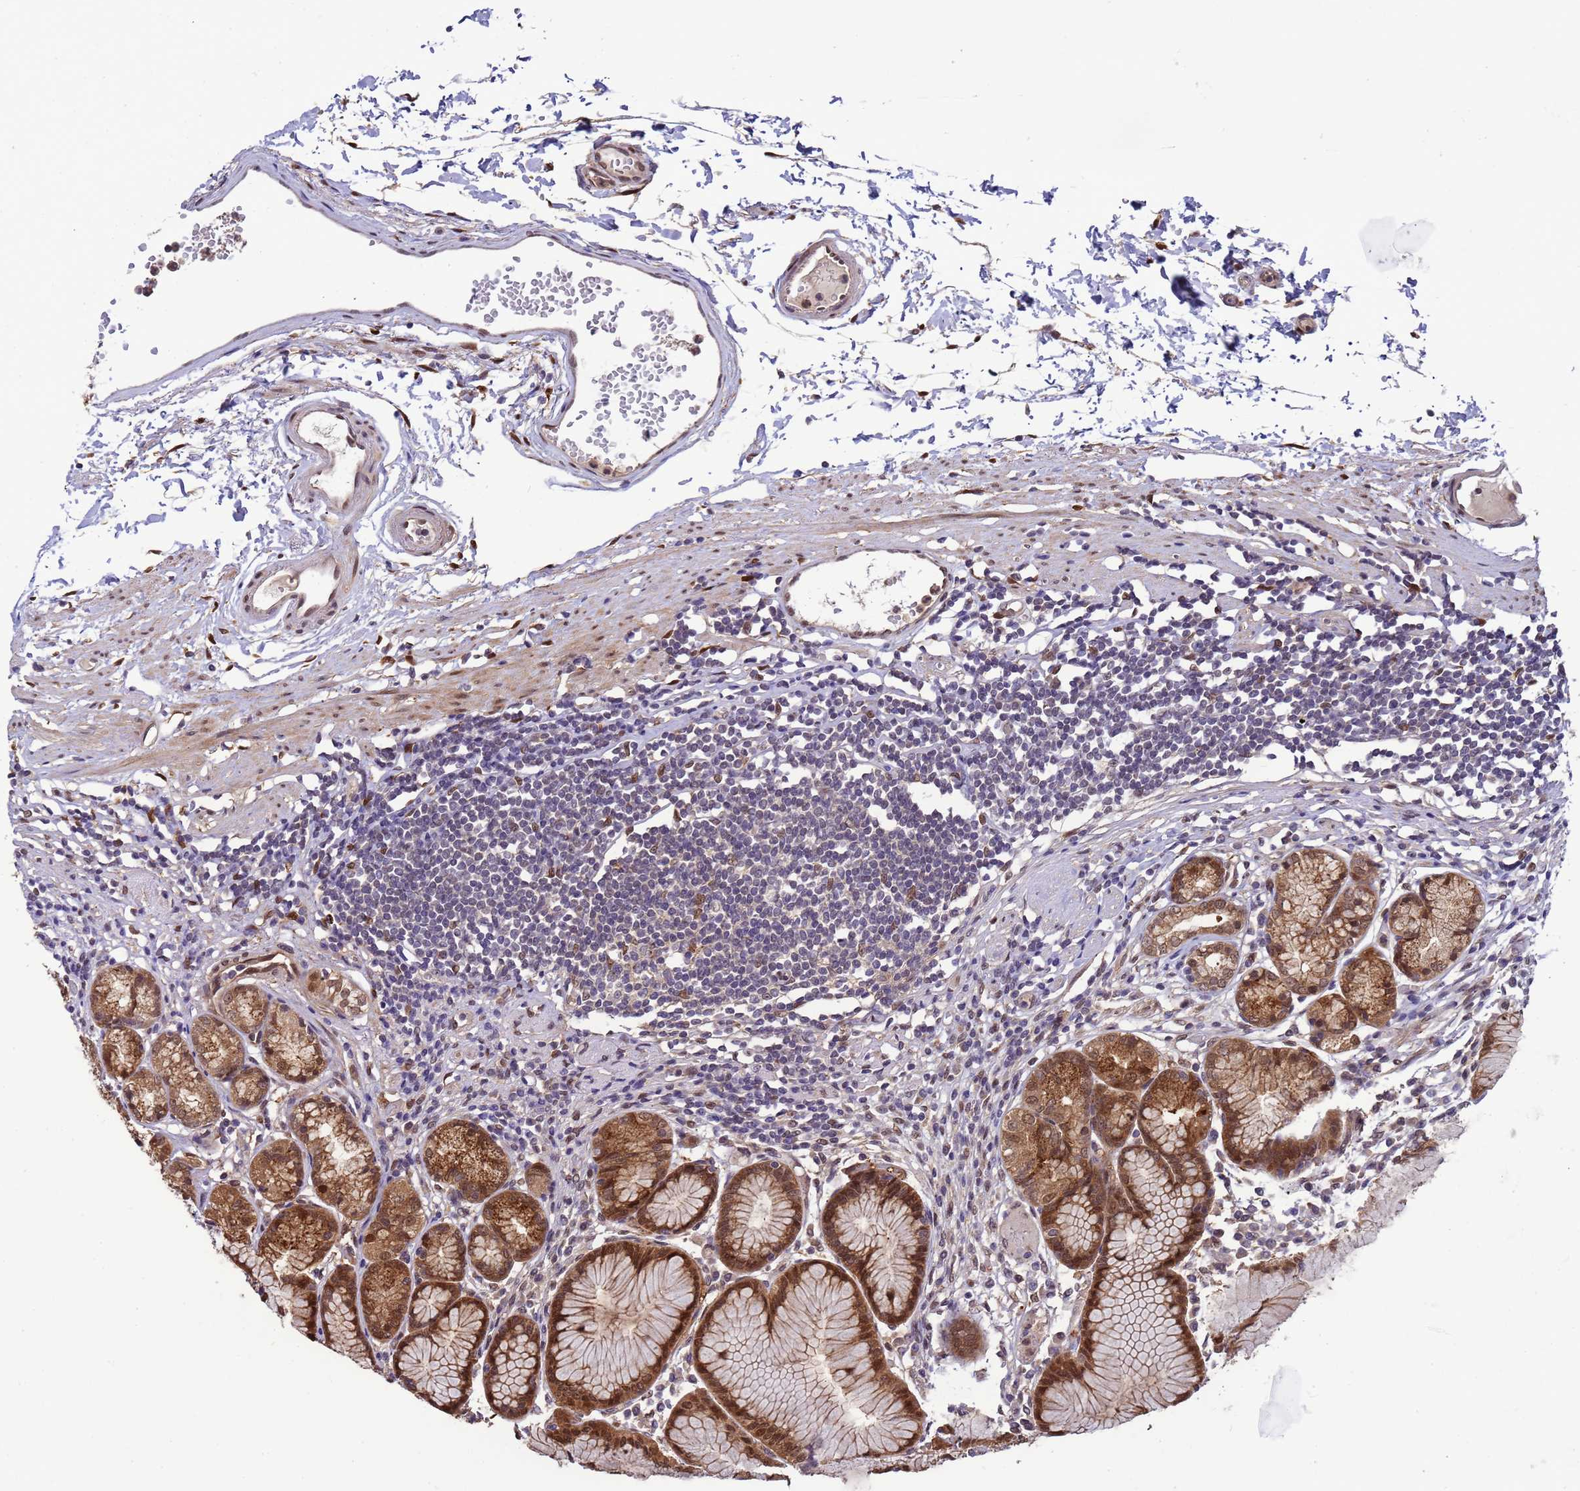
{"staining": {"intensity": "moderate", "quantity": ">75%", "location": "cytoplasmic/membranous,nuclear"}, "tissue": "stomach", "cell_type": "Glandular cells", "image_type": "normal", "snomed": [{"axis": "morphology", "description": "Normal tissue, NOS"}, {"axis": "topography", "description": "Stomach"}], "caption": "Brown immunohistochemical staining in benign stomach exhibits moderate cytoplasmic/membranous,nuclear expression in about >75% of glandular cells. Using DAB (3,3'-diaminobenzidine) (brown) and hematoxylin (blue) stains, captured at high magnification using brightfield microscopy.", "gene": "ZBTB5", "patient": {"sex": "female", "age": 57}}